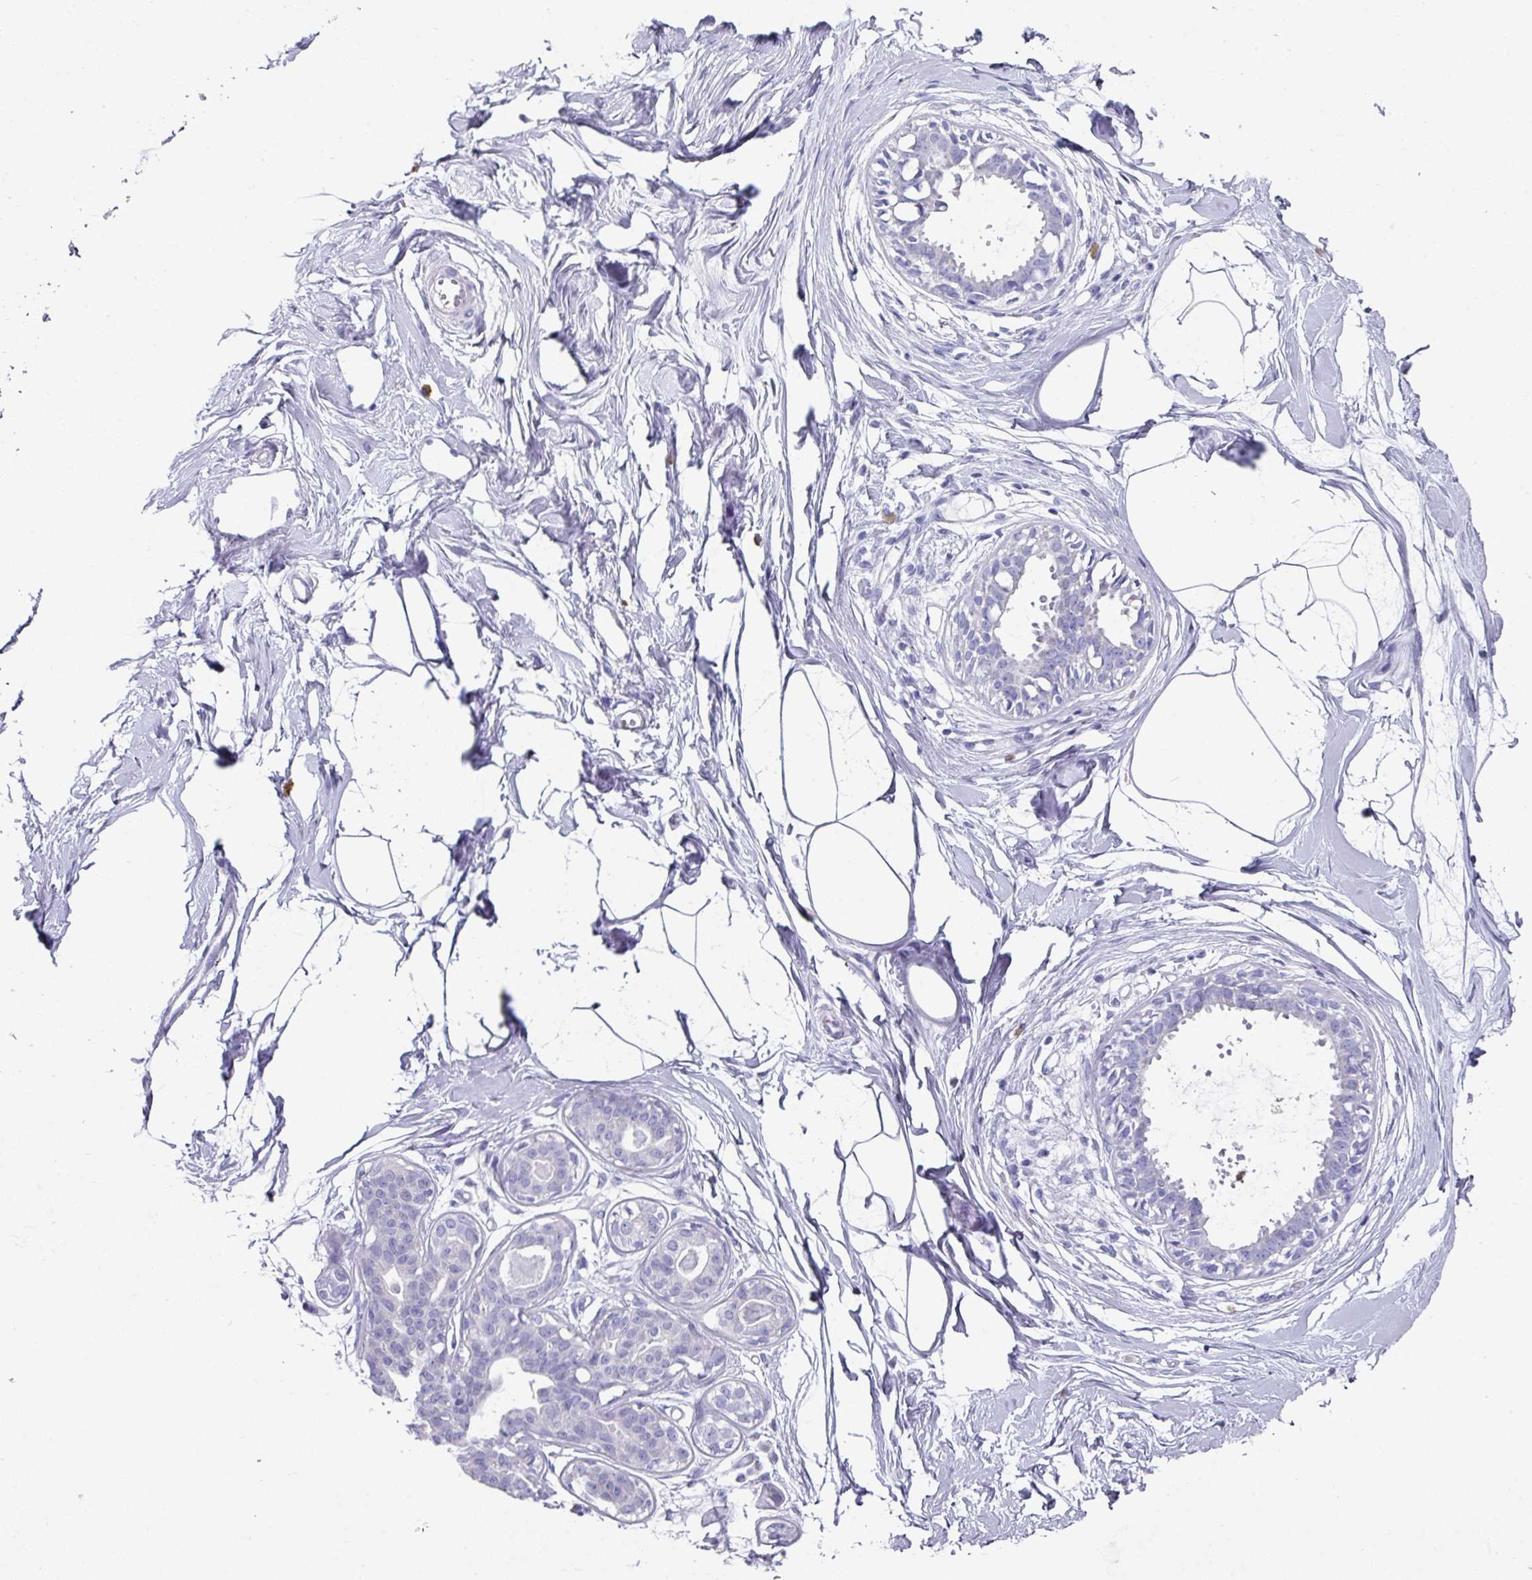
{"staining": {"intensity": "negative", "quantity": "none", "location": "none"}, "tissue": "breast", "cell_type": "Adipocytes", "image_type": "normal", "snomed": [{"axis": "morphology", "description": "Normal tissue, NOS"}, {"axis": "topography", "description": "Breast"}], "caption": "This is an immunohistochemistry micrograph of unremarkable breast. There is no positivity in adipocytes.", "gene": "SETBP1", "patient": {"sex": "female", "age": 45}}